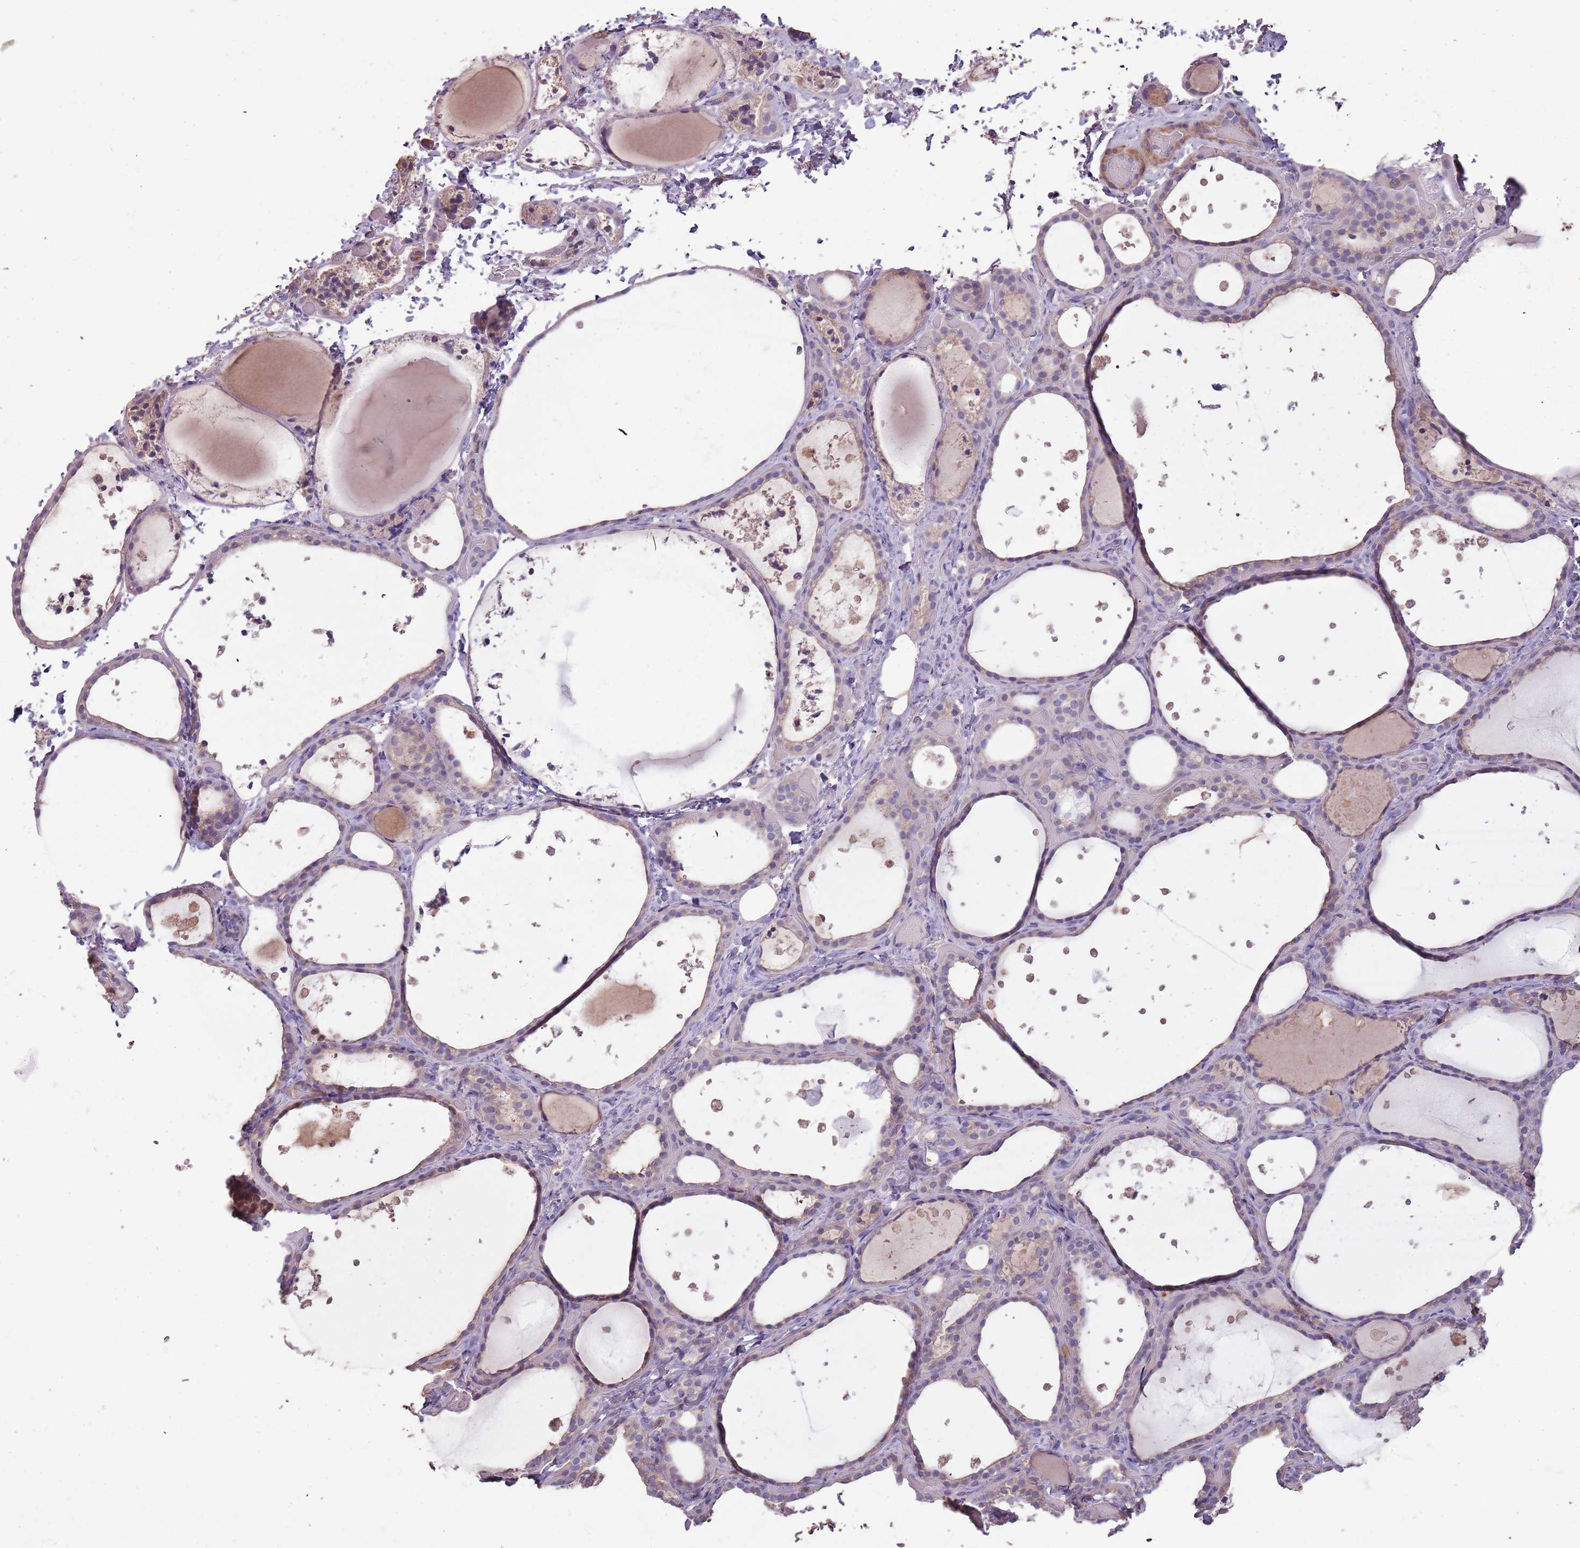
{"staining": {"intensity": "weak", "quantity": "<25%", "location": "cytoplasmic/membranous"}, "tissue": "thyroid gland", "cell_type": "Glandular cells", "image_type": "normal", "snomed": [{"axis": "morphology", "description": "Normal tissue, NOS"}, {"axis": "topography", "description": "Thyroid gland"}], "caption": "High power microscopy photomicrograph of an immunohistochemistry (IHC) image of unremarkable thyroid gland, revealing no significant expression in glandular cells. (Brightfield microscopy of DAB IHC at high magnification).", "gene": "FECH", "patient": {"sex": "female", "age": 44}}